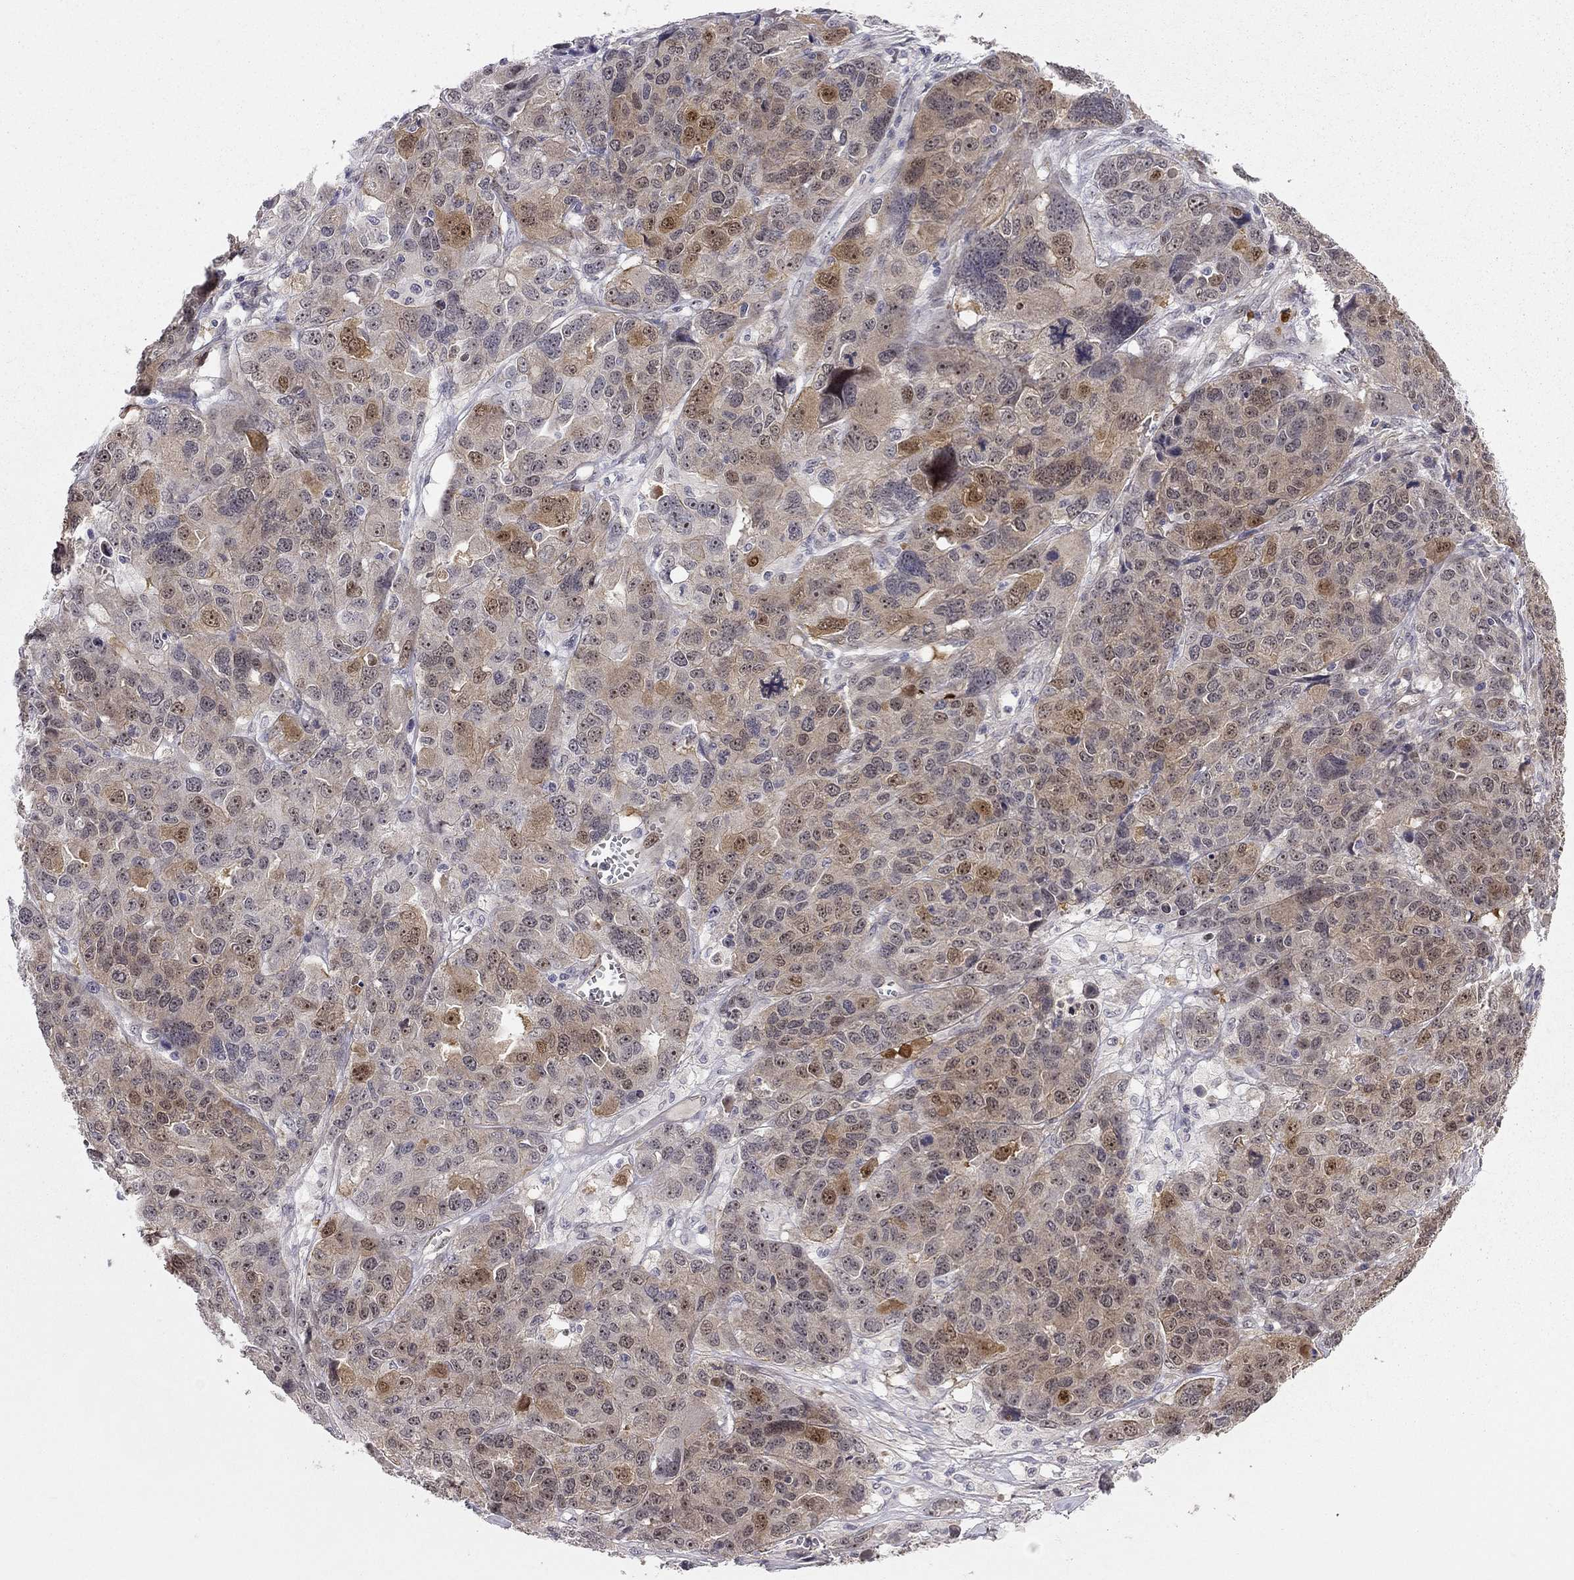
{"staining": {"intensity": "moderate", "quantity": "<25%", "location": "cytoplasmic/membranous"}, "tissue": "ovarian cancer", "cell_type": "Tumor cells", "image_type": "cancer", "snomed": [{"axis": "morphology", "description": "Cystadenocarcinoma, serous, NOS"}, {"axis": "topography", "description": "Ovary"}], "caption": "Ovarian cancer was stained to show a protein in brown. There is low levels of moderate cytoplasmic/membranous expression in approximately <25% of tumor cells.", "gene": "STXBP6", "patient": {"sex": "female", "age": 87}}